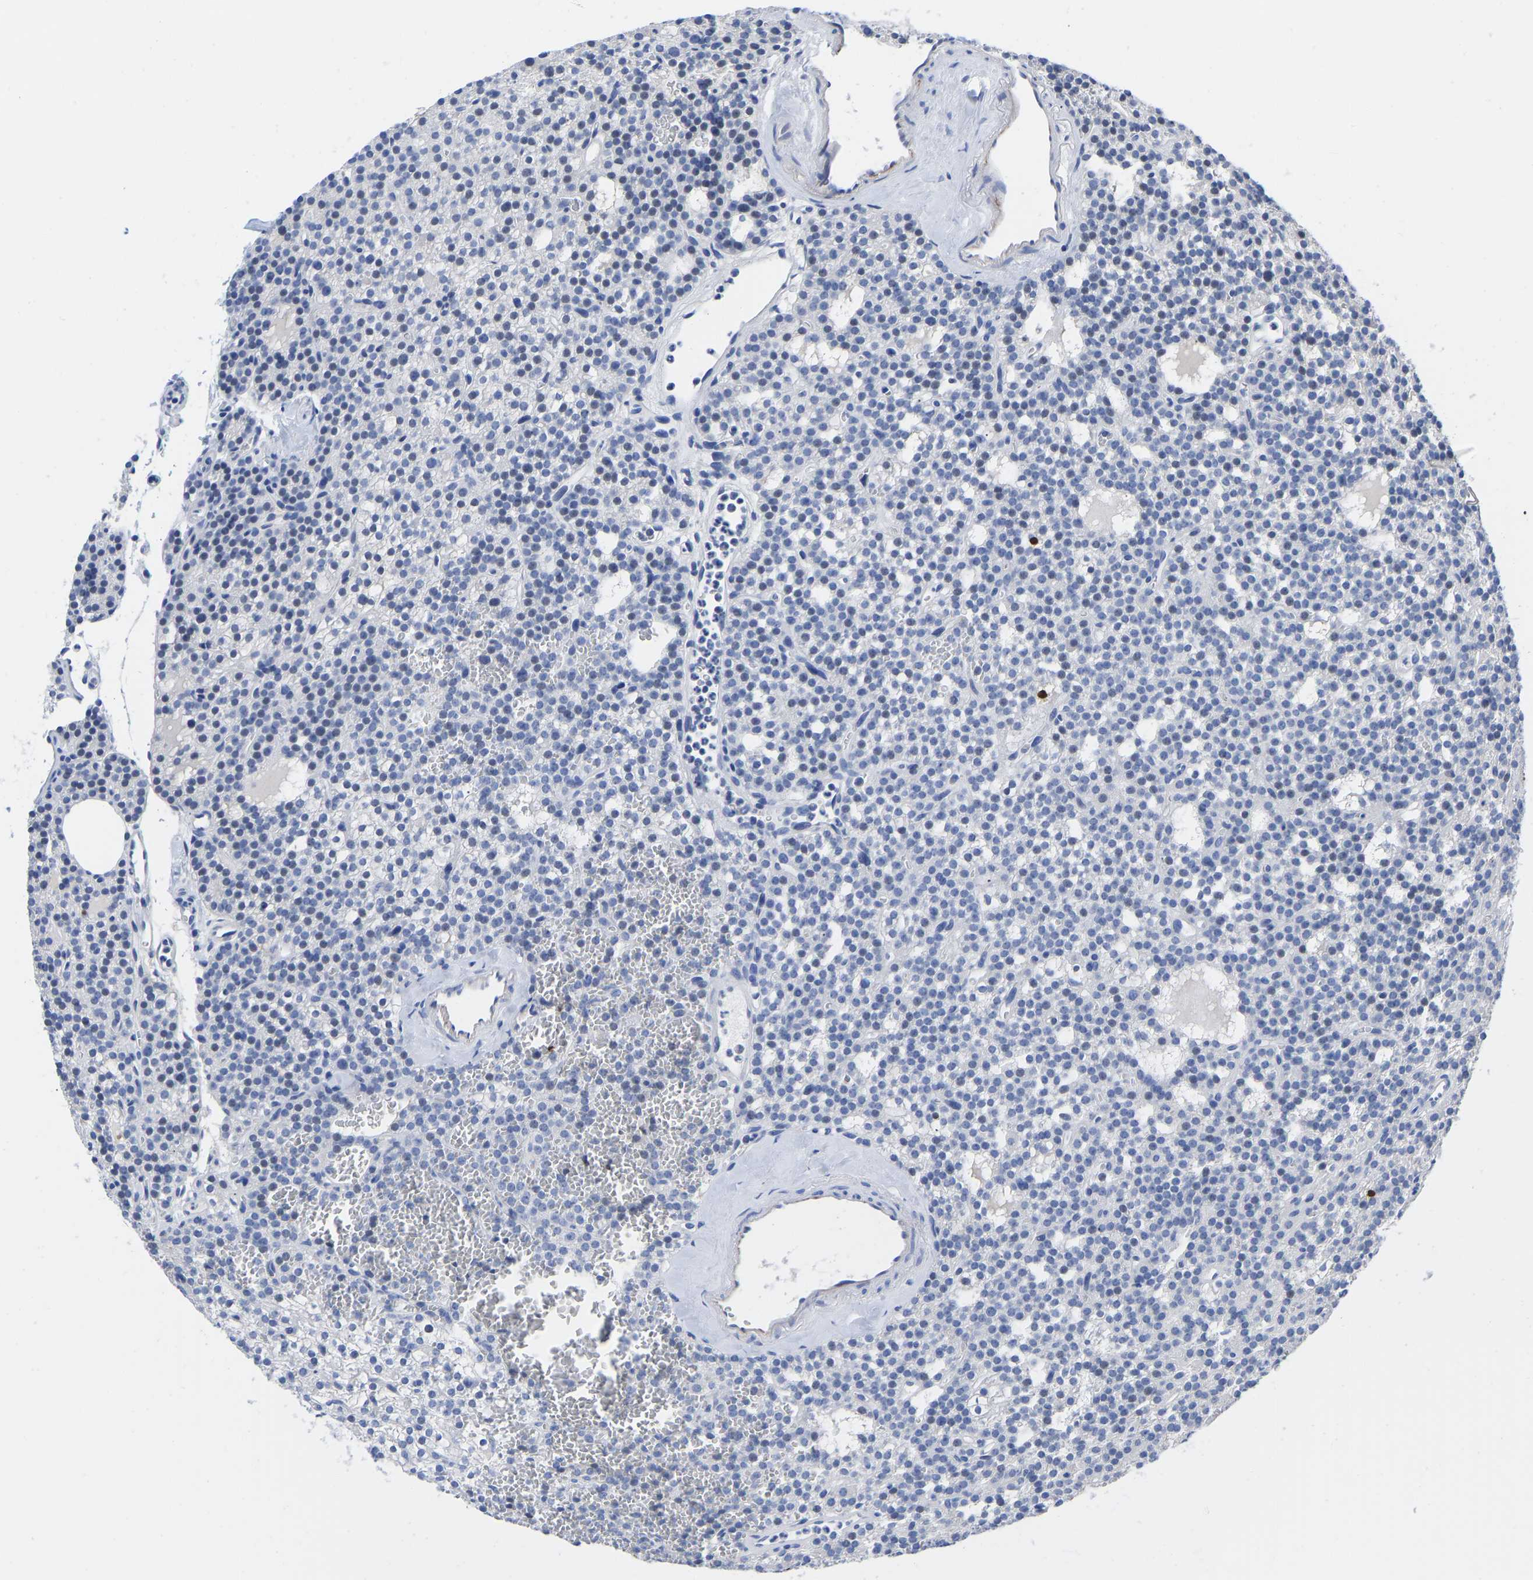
{"staining": {"intensity": "negative", "quantity": "none", "location": "none"}, "tissue": "parathyroid gland", "cell_type": "Glandular cells", "image_type": "normal", "snomed": [{"axis": "morphology", "description": "Normal tissue, NOS"}, {"axis": "morphology", "description": "Adenoma, NOS"}, {"axis": "topography", "description": "Parathyroid gland"}], "caption": "Histopathology image shows no protein staining in glandular cells of benign parathyroid gland. The staining is performed using DAB (3,3'-diaminobenzidine) brown chromogen with nuclei counter-stained in using hematoxylin.", "gene": "GPA33", "patient": {"sex": "female", "age": 74}}